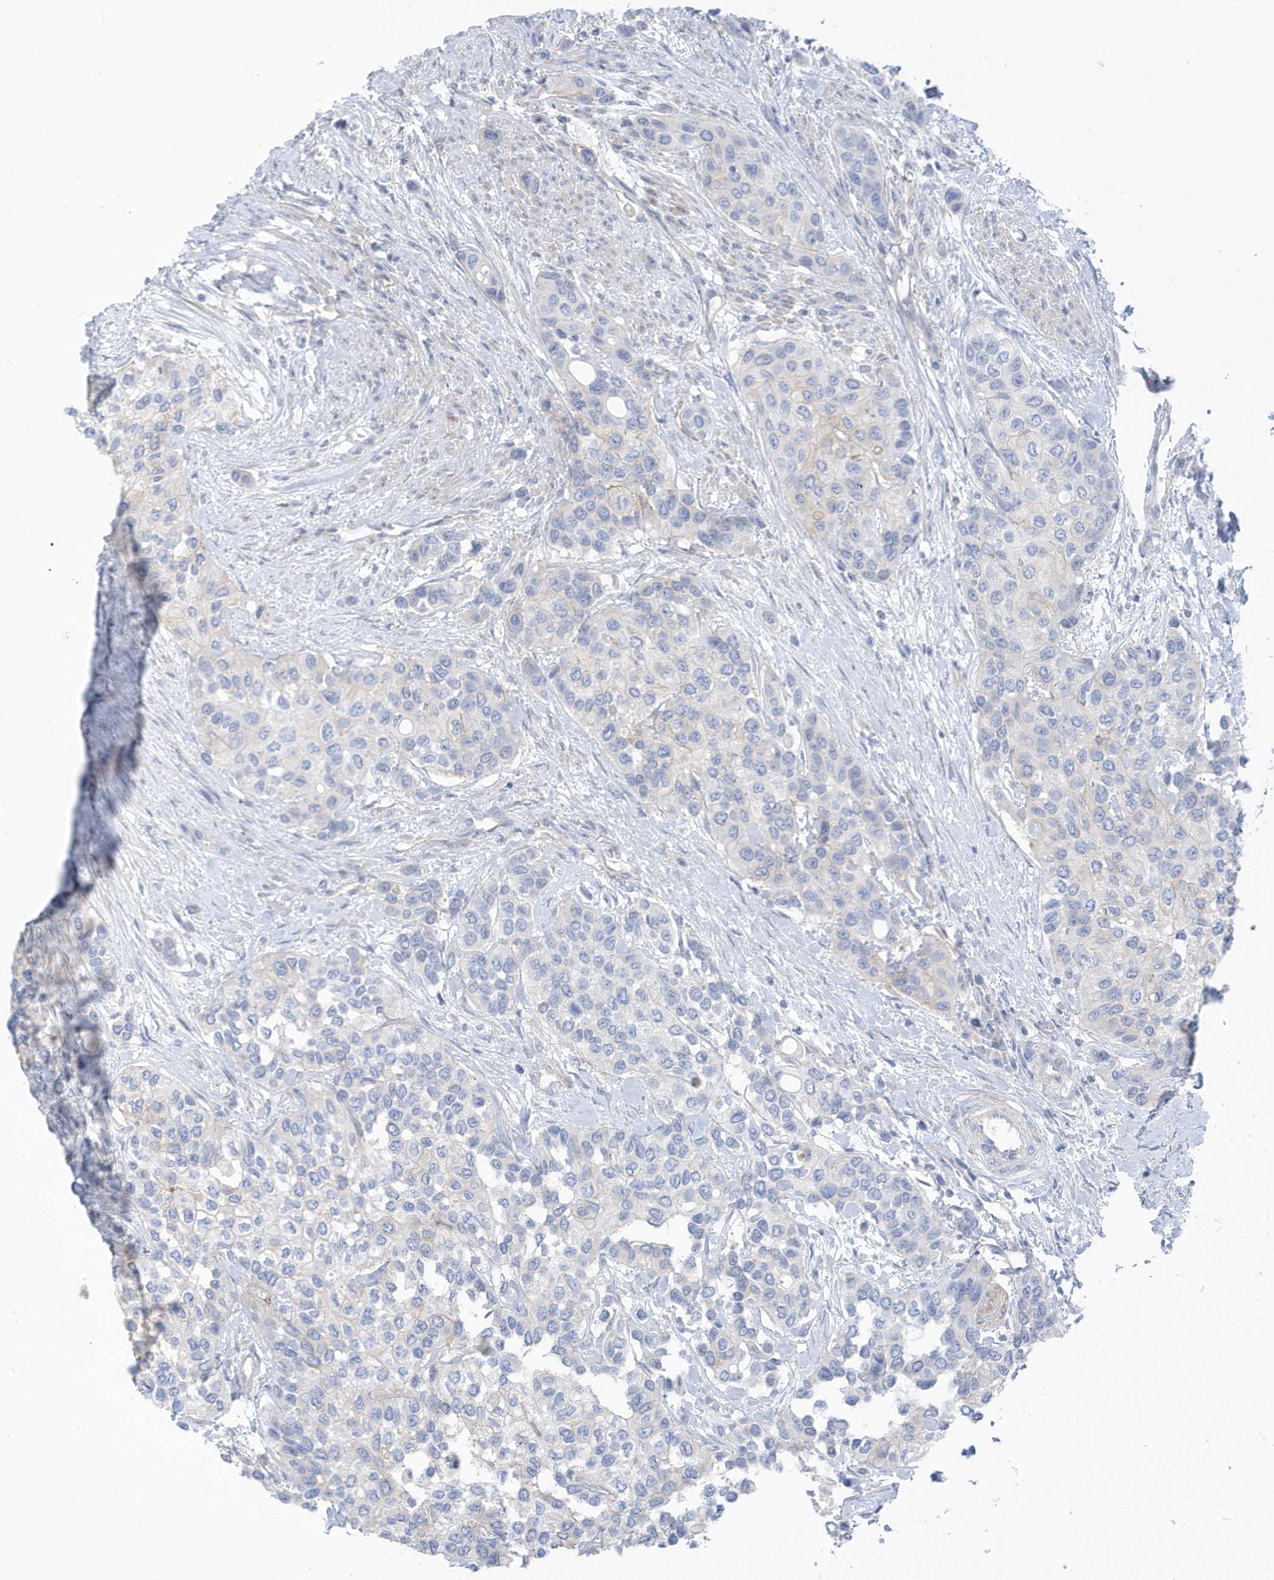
{"staining": {"intensity": "negative", "quantity": "none", "location": "none"}, "tissue": "urothelial cancer", "cell_type": "Tumor cells", "image_type": "cancer", "snomed": [{"axis": "morphology", "description": "Normal tissue, NOS"}, {"axis": "morphology", "description": "Urothelial carcinoma, High grade"}, {"axis": "topography", "description": "Vascular tissue"}, {"axis": "topography", "description": "Urinary bladder"}], "caption": "IHC micrograph of urothelial cancer stained for a protein (brown), which demonstrates no staining in tumor cells.", "gene": "ATP13A5", "patient": {"sex": "female", "age": 56}}